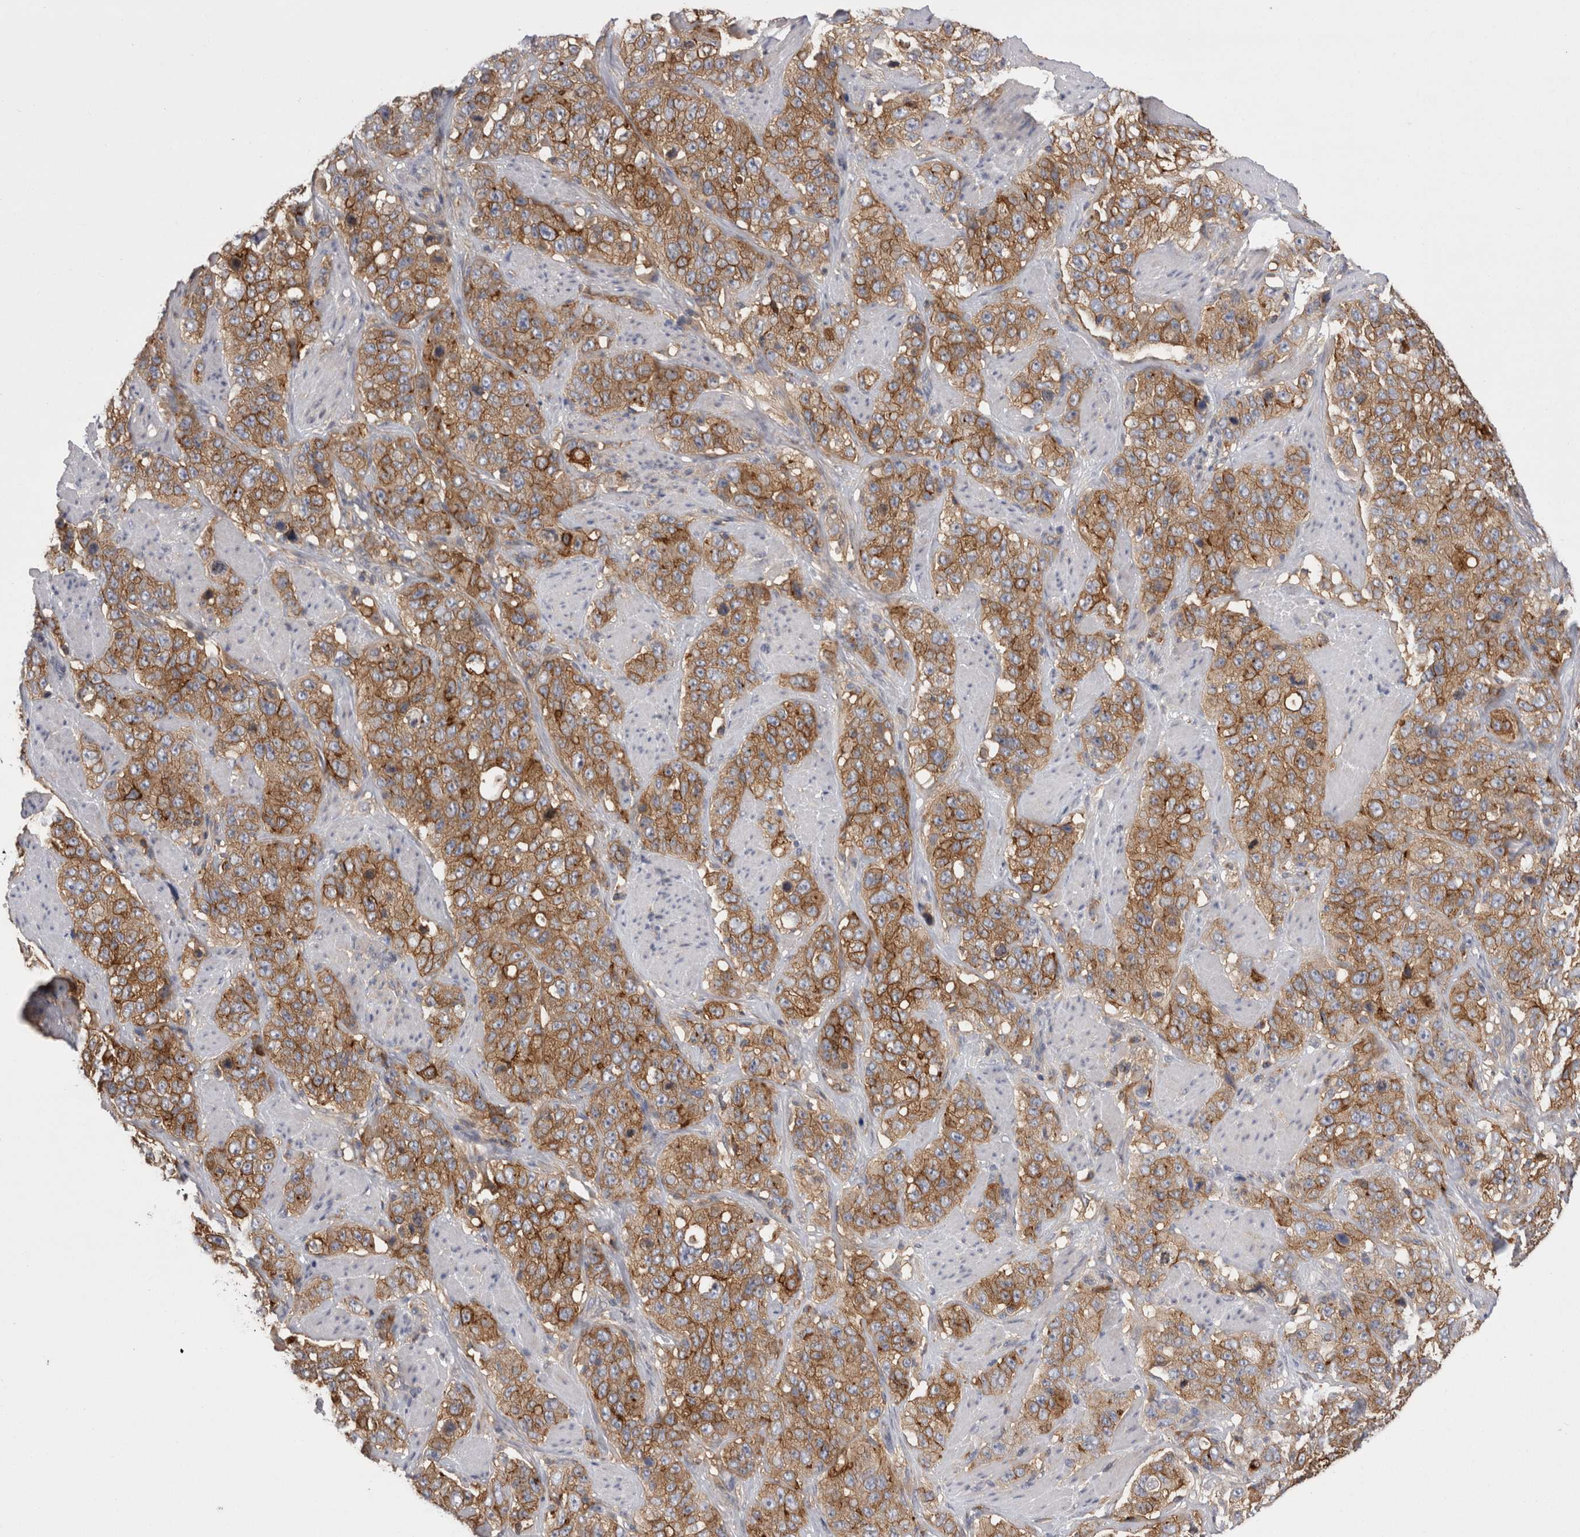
{"staining": {"intensity": "moderate", "quantity": ">75%", "location": "cytoplasmic/membranous"}, "tissue": "stomach cancer", "cell_type": "Tumor cells", "image_type": "cancer", "snomed": [{"axis": "morphology", "description": "Adenocarcinoma, NOS"}, {"axis": "topography", "description": "Stomach"}], "caption": "Approximately >75% of tumor cells in human stomach cancer (adenocarcinoma) exhibit moderate cytoplasmic/membranous protein staining as visualized by brown immunohistochemical staining.", "gene": "RAB11FIP1", "patient": {"sex": "male", "age": 48}}